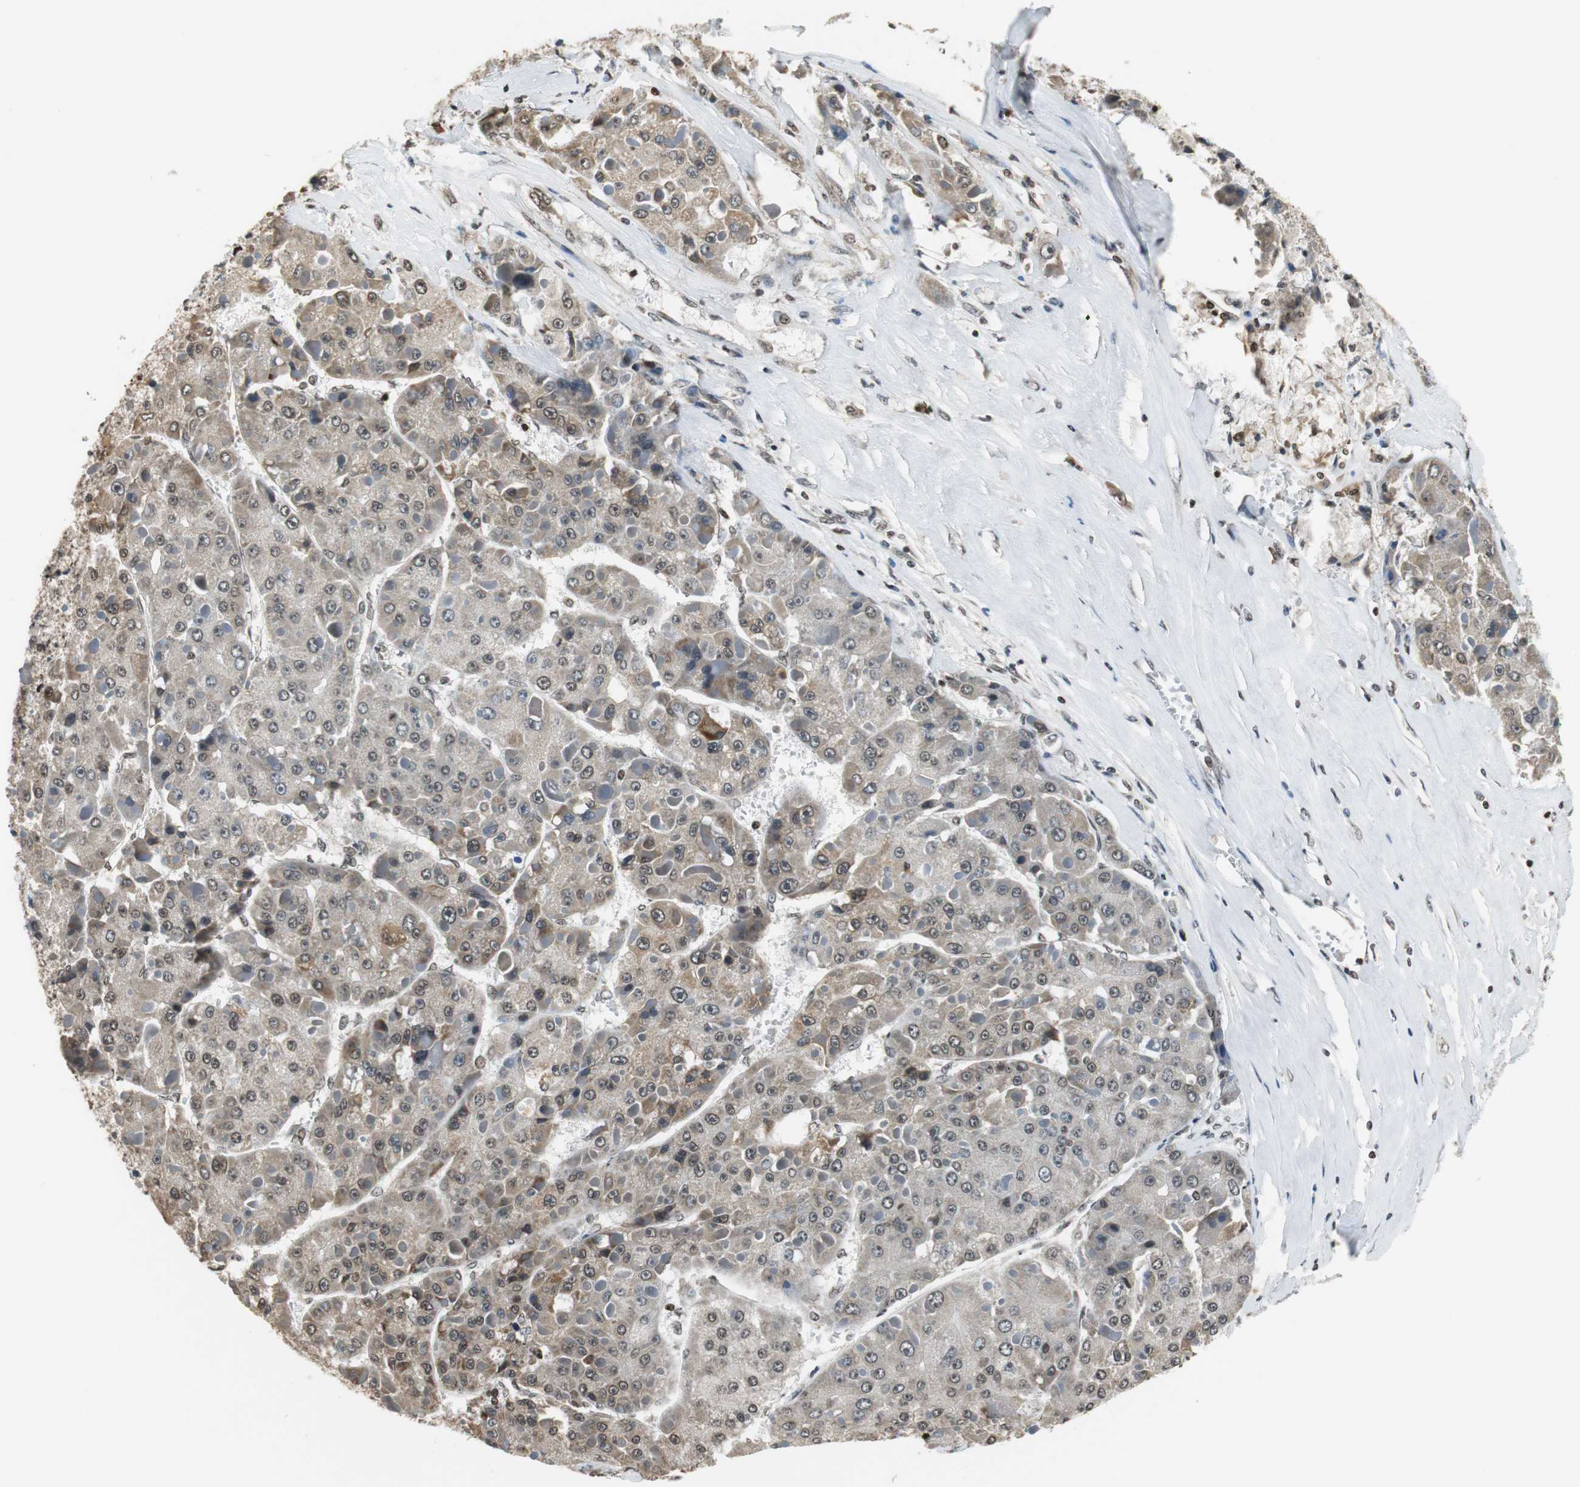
{"staining": {"intensity": "weak", "quantity": ">75%", "location": "cytoplasmic/membranous,nuclear"}, "tissue": "liver cancer", "cell_type": "Tumor cells", "image_type": "cancer", "snomed": [{"axis": "morphology", "description": "Carcinoma, Hepatocellular, NOS"}, {"axis": "topography", "description": "Liver"}], "caption": "Liver cancer (hepatocellular carcinoma) was stained to show a protein in brown. There is low levels of weak cytoplasmic/membranous and nuclear staining in about >75% of tumor cells.", "gene": "REST", "patient": {"sex": "female", "age": 73}}